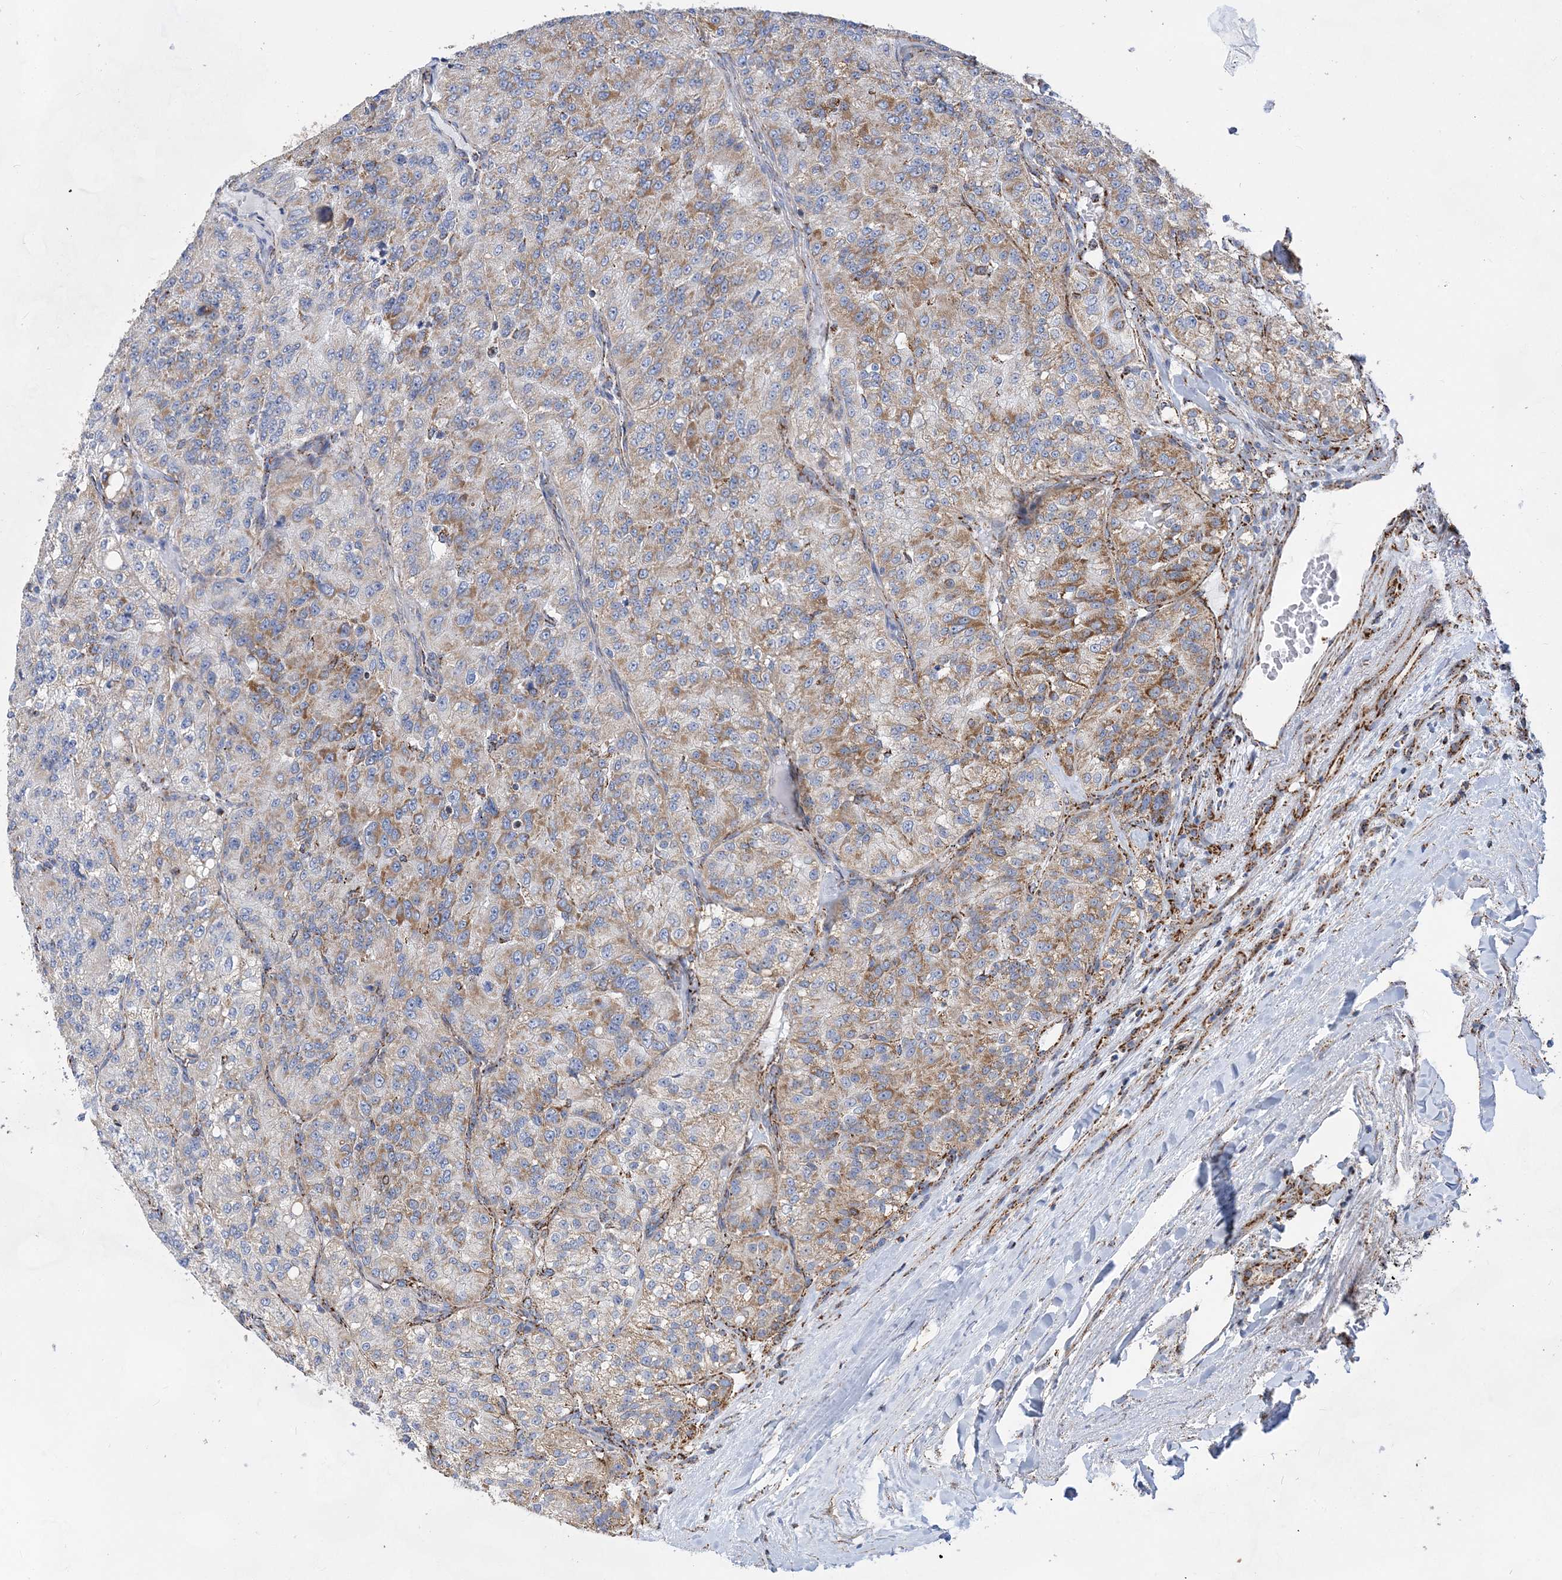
{"staining": {"intensity": "moderate", "quantity": "25%-75%", "location": "cytoplasmic/membranous"}, "tissue": "renal cancer", "cell_type": "Tumor cells", "image_type": "cancer", "snomed": [{"axis": "morphology", "description": "Adenocarcinoma, NOS"}, {"axis": "topography", "description": "Kidney"}], "caption": "This is an image of immunohistochemistry staining of renal cancer, which shows moderate staining in the cytoplasmic/membranous of tumor cells.", "gene": "ACOT9", "patient": {"sex": "female", "age": 63}}